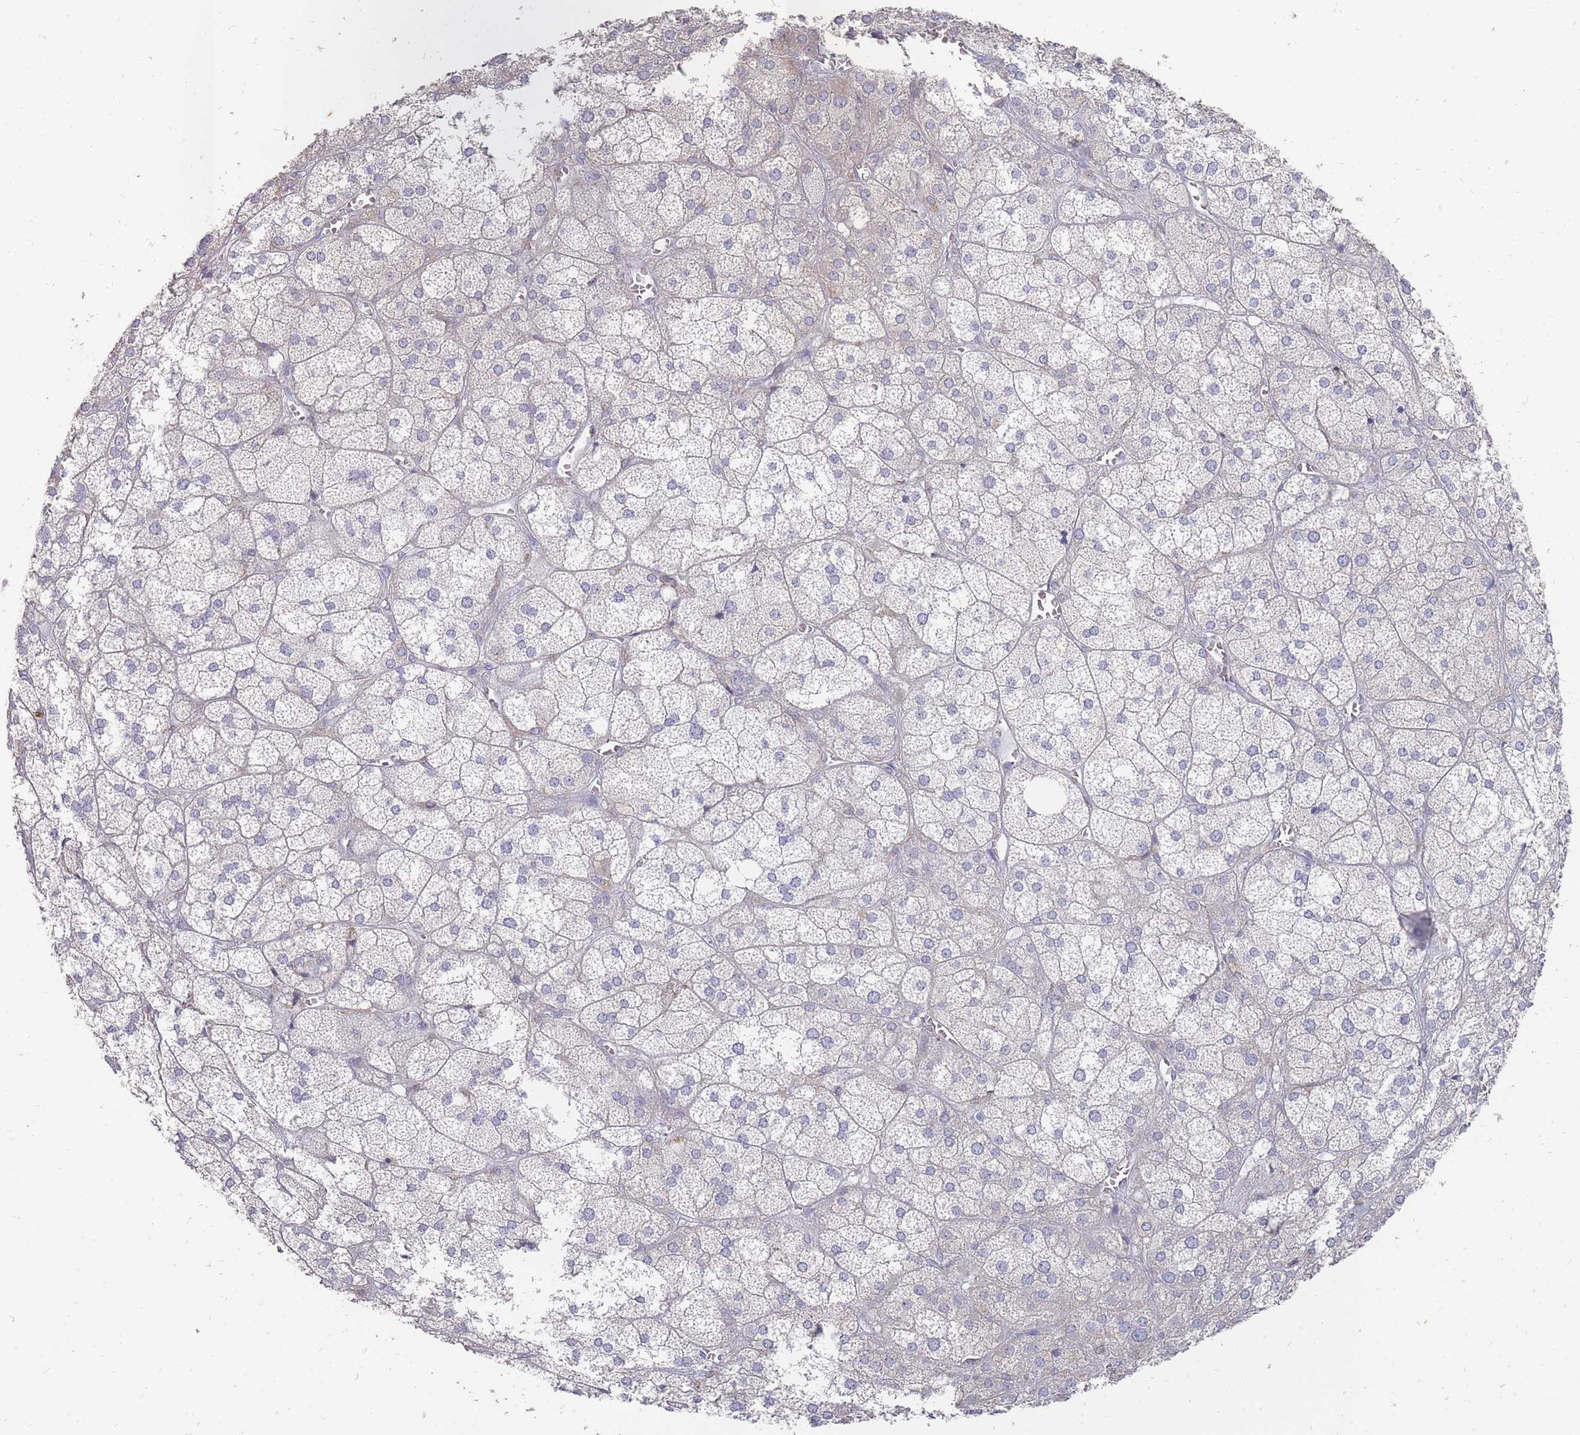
{"staining": {"intensity": "negative", "quantity": "none", "location": "none"}, "tissue": "adrenal gland", "cell_type": "Glandular cells", "image_type": "normal", "snomed": [{"axis": "morphology", "description": "Normal tissue, NOS"}, {"axis": "topography", "description": "Adrenal gland"}], "caption": "The immunohistochemistry (IHC) histopathology image has no significant staining in glandular cells of adrenal gland. Brightfield microscopy of immunohistochemistry stained with DAB (brown) and hematoxylin (blue), captured at high magnification.", "gene": "OTULINL", "patient": {"sex": "female", "age": 61}}